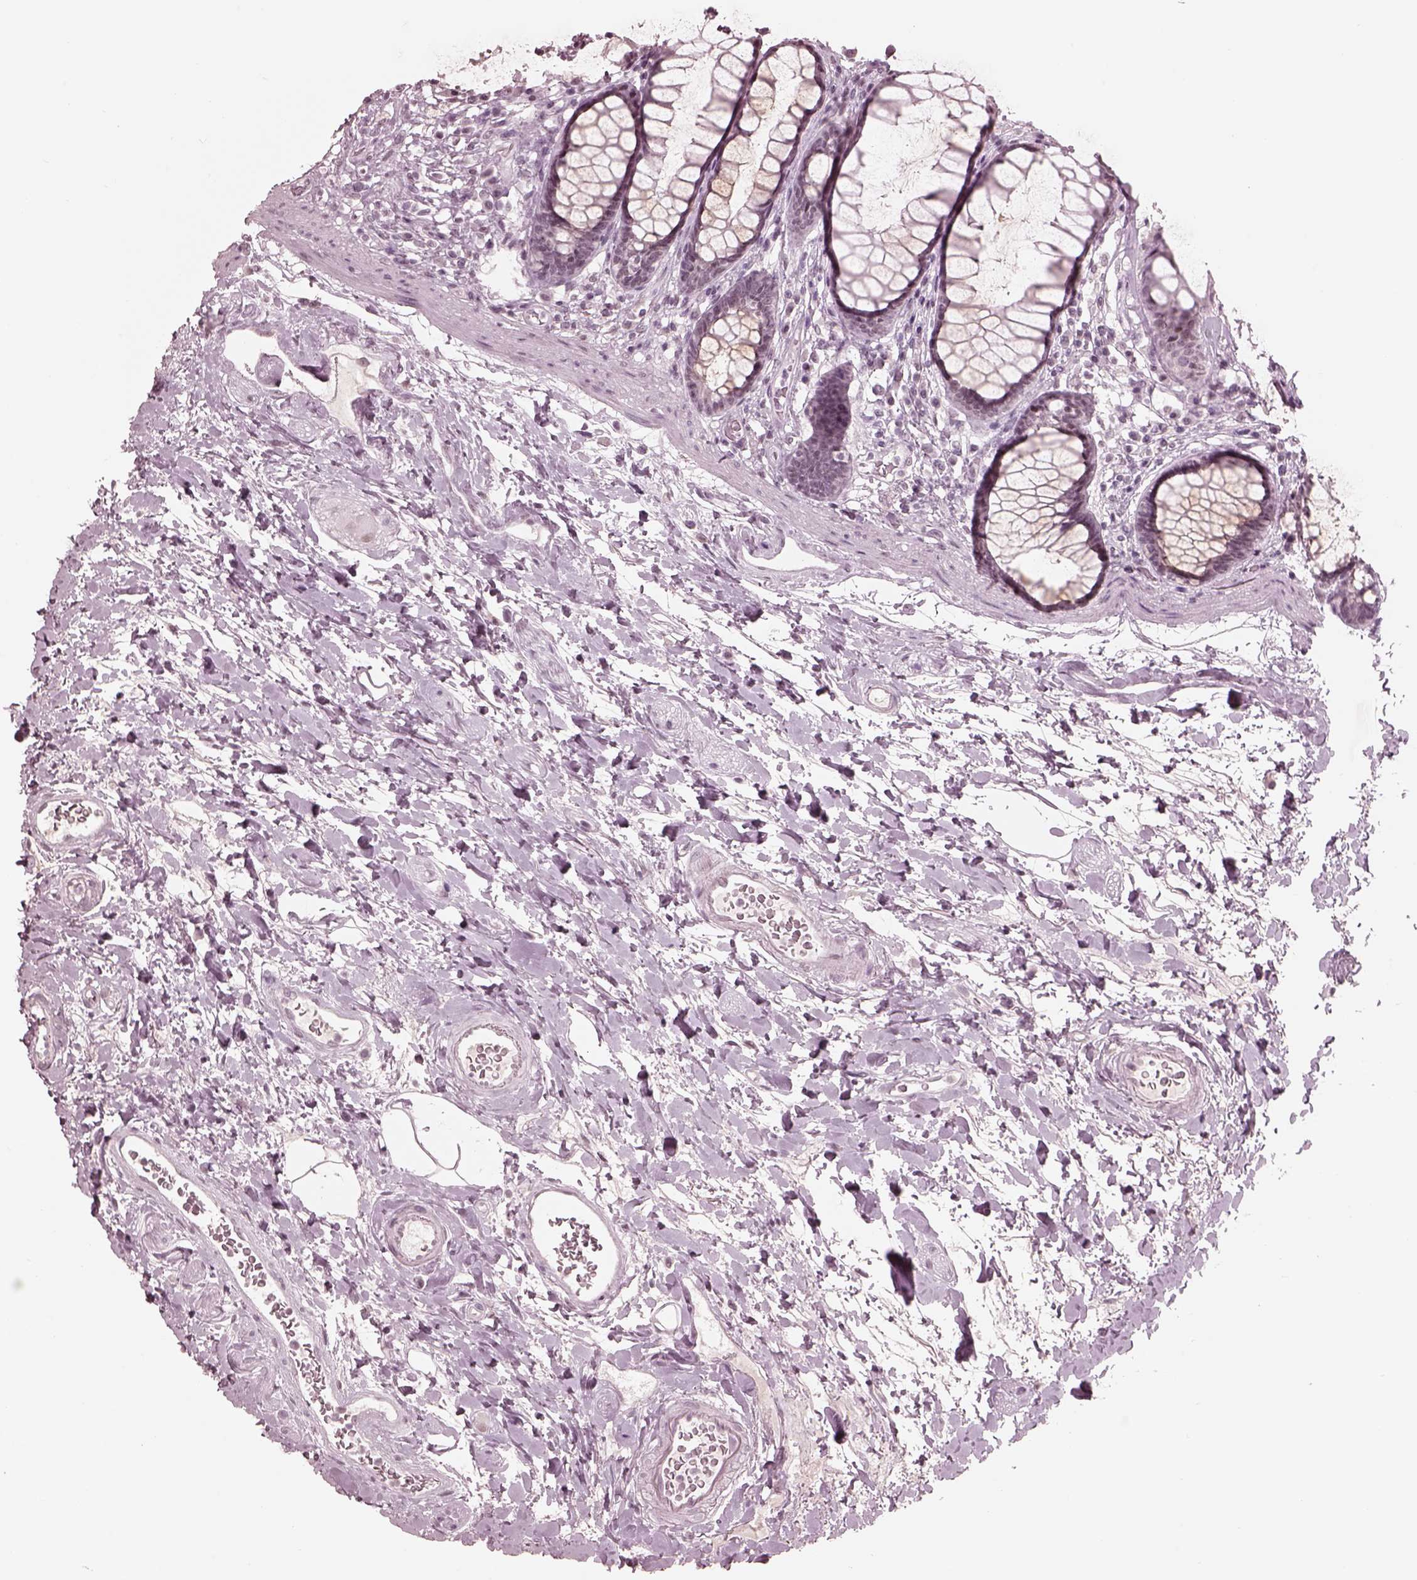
{"staining": {"intensity": "negative", "quantity": "none", "location": "none"}, "tissue": "rectum", "cell_type": "Glandular cells", "image_type": "normal", "snomed": [{"axis": "morphology", "description": "Normal tissue, NOS"}, {"axis": "topography", "description": "Rectum"}], "caption": "Rectum was stained to show a protein in brown. There is no significant staining in glandular cells. The staining is performed using DAB (3,3'-diaminobenzidine) brown chromogen with nuclei counter-stained in using hematoxylin.", "gene": "GARIN4", "patient": {"sex": "male", "age": 72}}